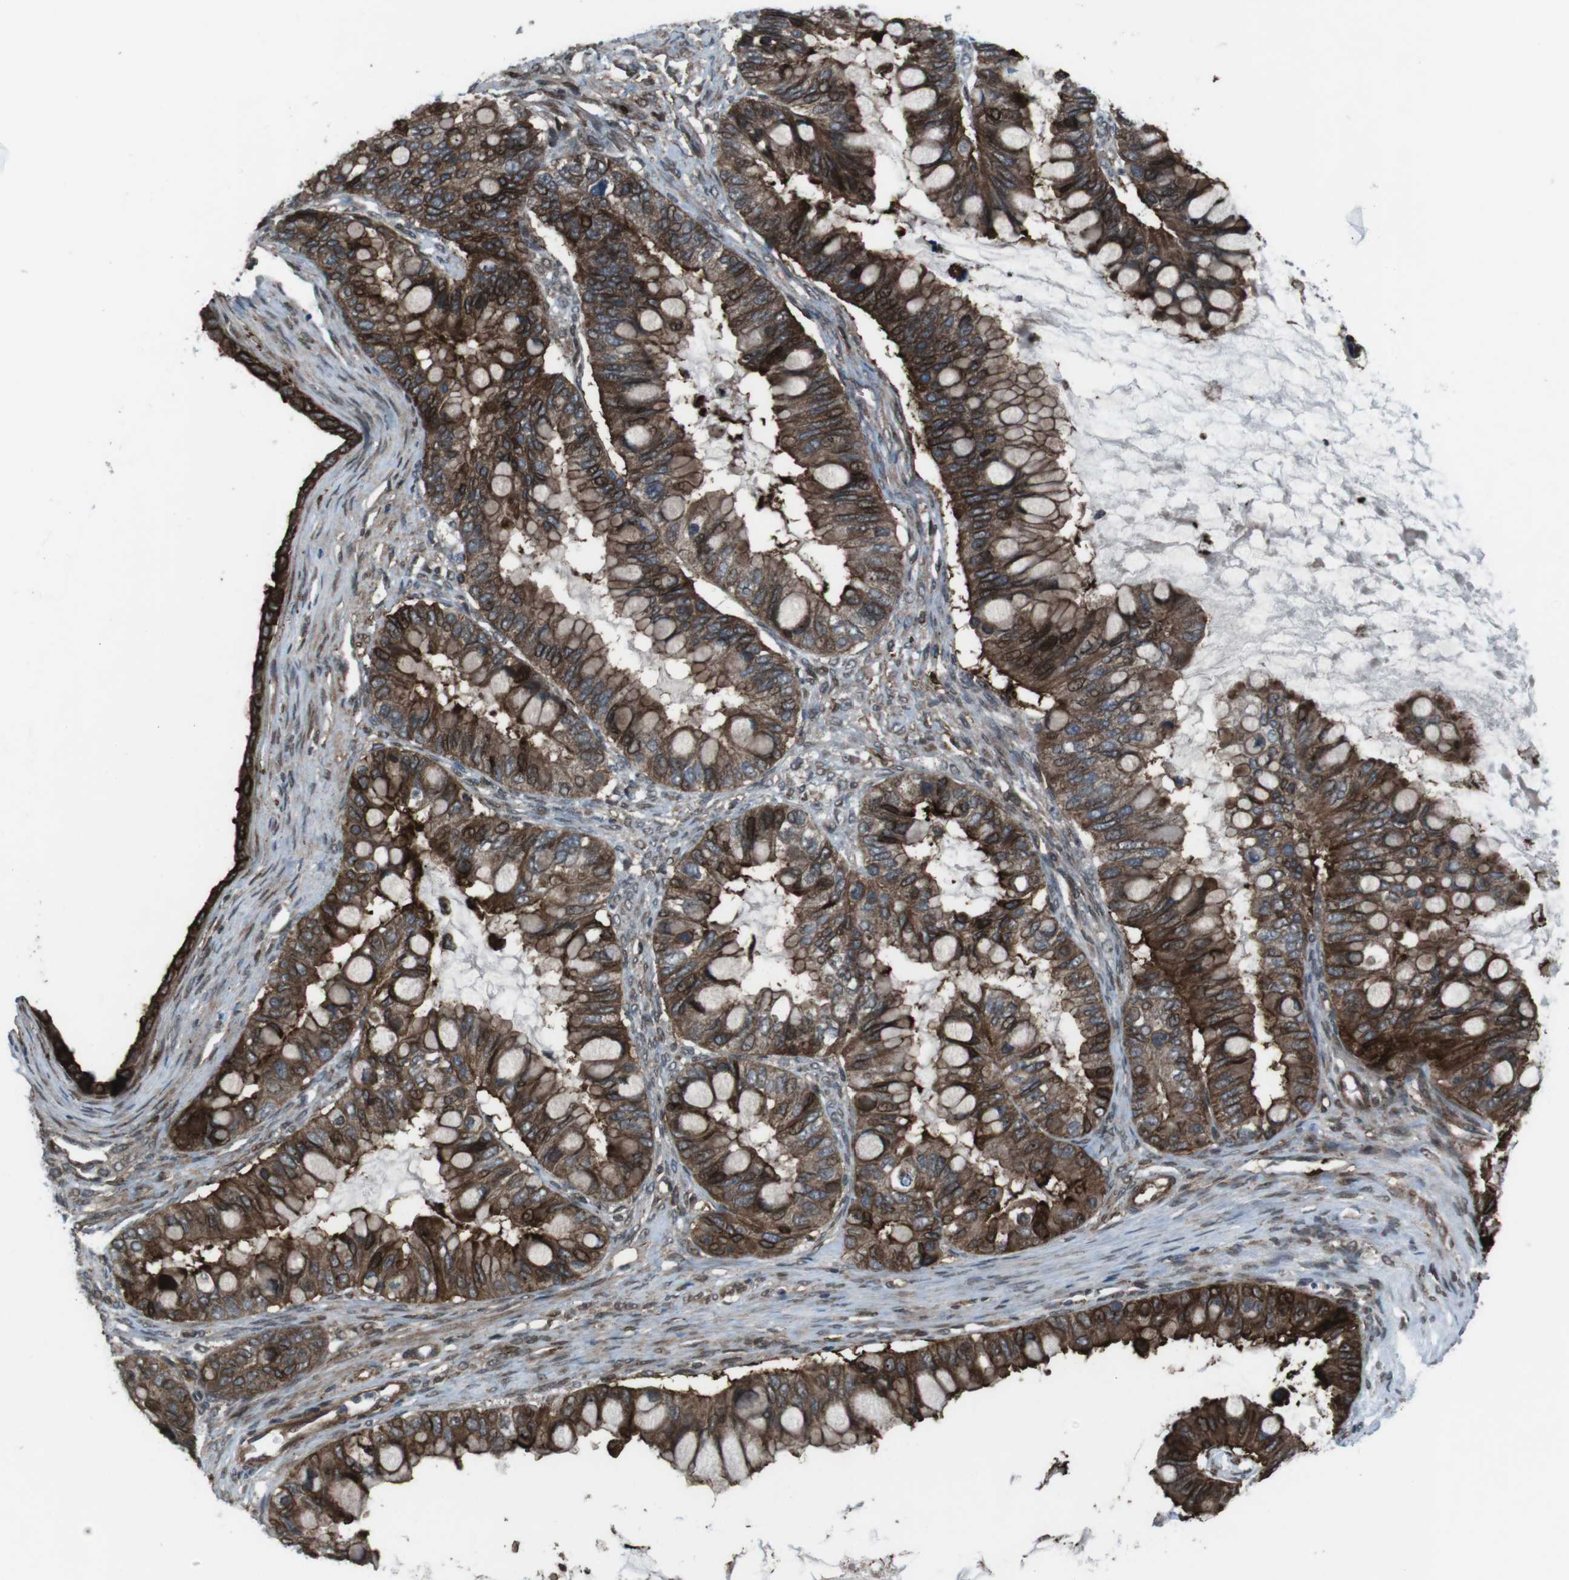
{"staining": {"intensity": "strong", "quantity": ">75%", "location": "cytoplasmic/membranous"}, "tissue": "ovarian cancer", "cell_type": "Tumor cells", "image_type": "cancer", "snomed": [{"axis": "morphology", "description": "Cystadenocarcinoma, mucinous, NOS"}, {"axis": "topography", "description": "Ovary"}], "caption": "Ovarian cancer tissue exhibits strong cytoplasmic/membranous expression in approximately >75% of tumor cells, visualized by immunohistochemistry.", "gene": "GDF10", "patient": {"sex": "female", "age": 80}}